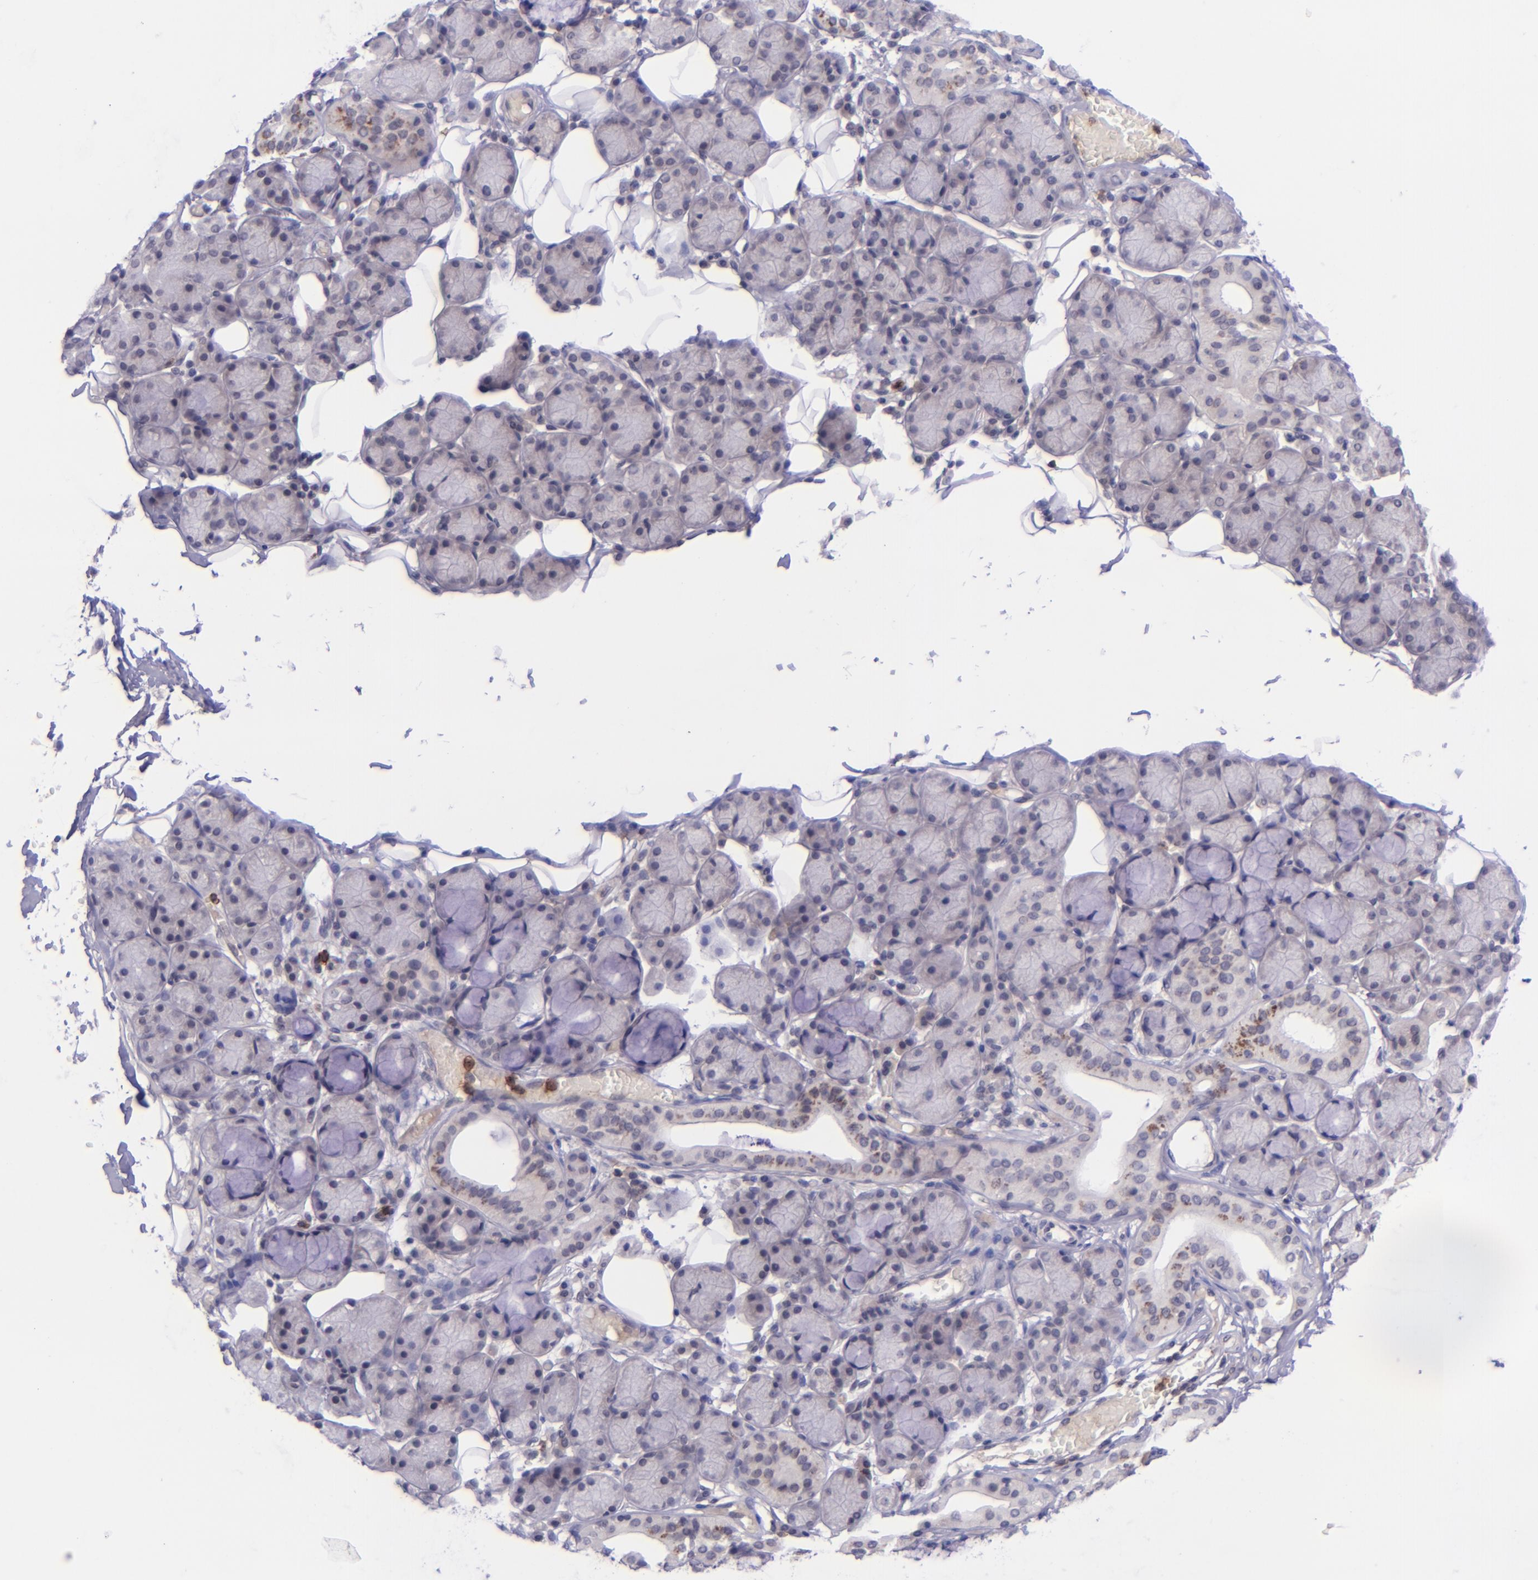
{"staining": {"intensity": "negative", "quantity": "none", "location": "none"}, "tissue": "salivary gland", "cell_type": "Glandular cells", "image_type": "normal", "snomed": [{"axis": "morphology", "description": "Normal tissue, NOS"}, {"axis": "topography", "description": "Salivary gland"}], "caption": "Immunohistochemical staining of unremarkable salivary gland demonstrates no significant staining in glandular cells.", "gene": "SELL", "patient": {"sex": "male", "age": 54}}